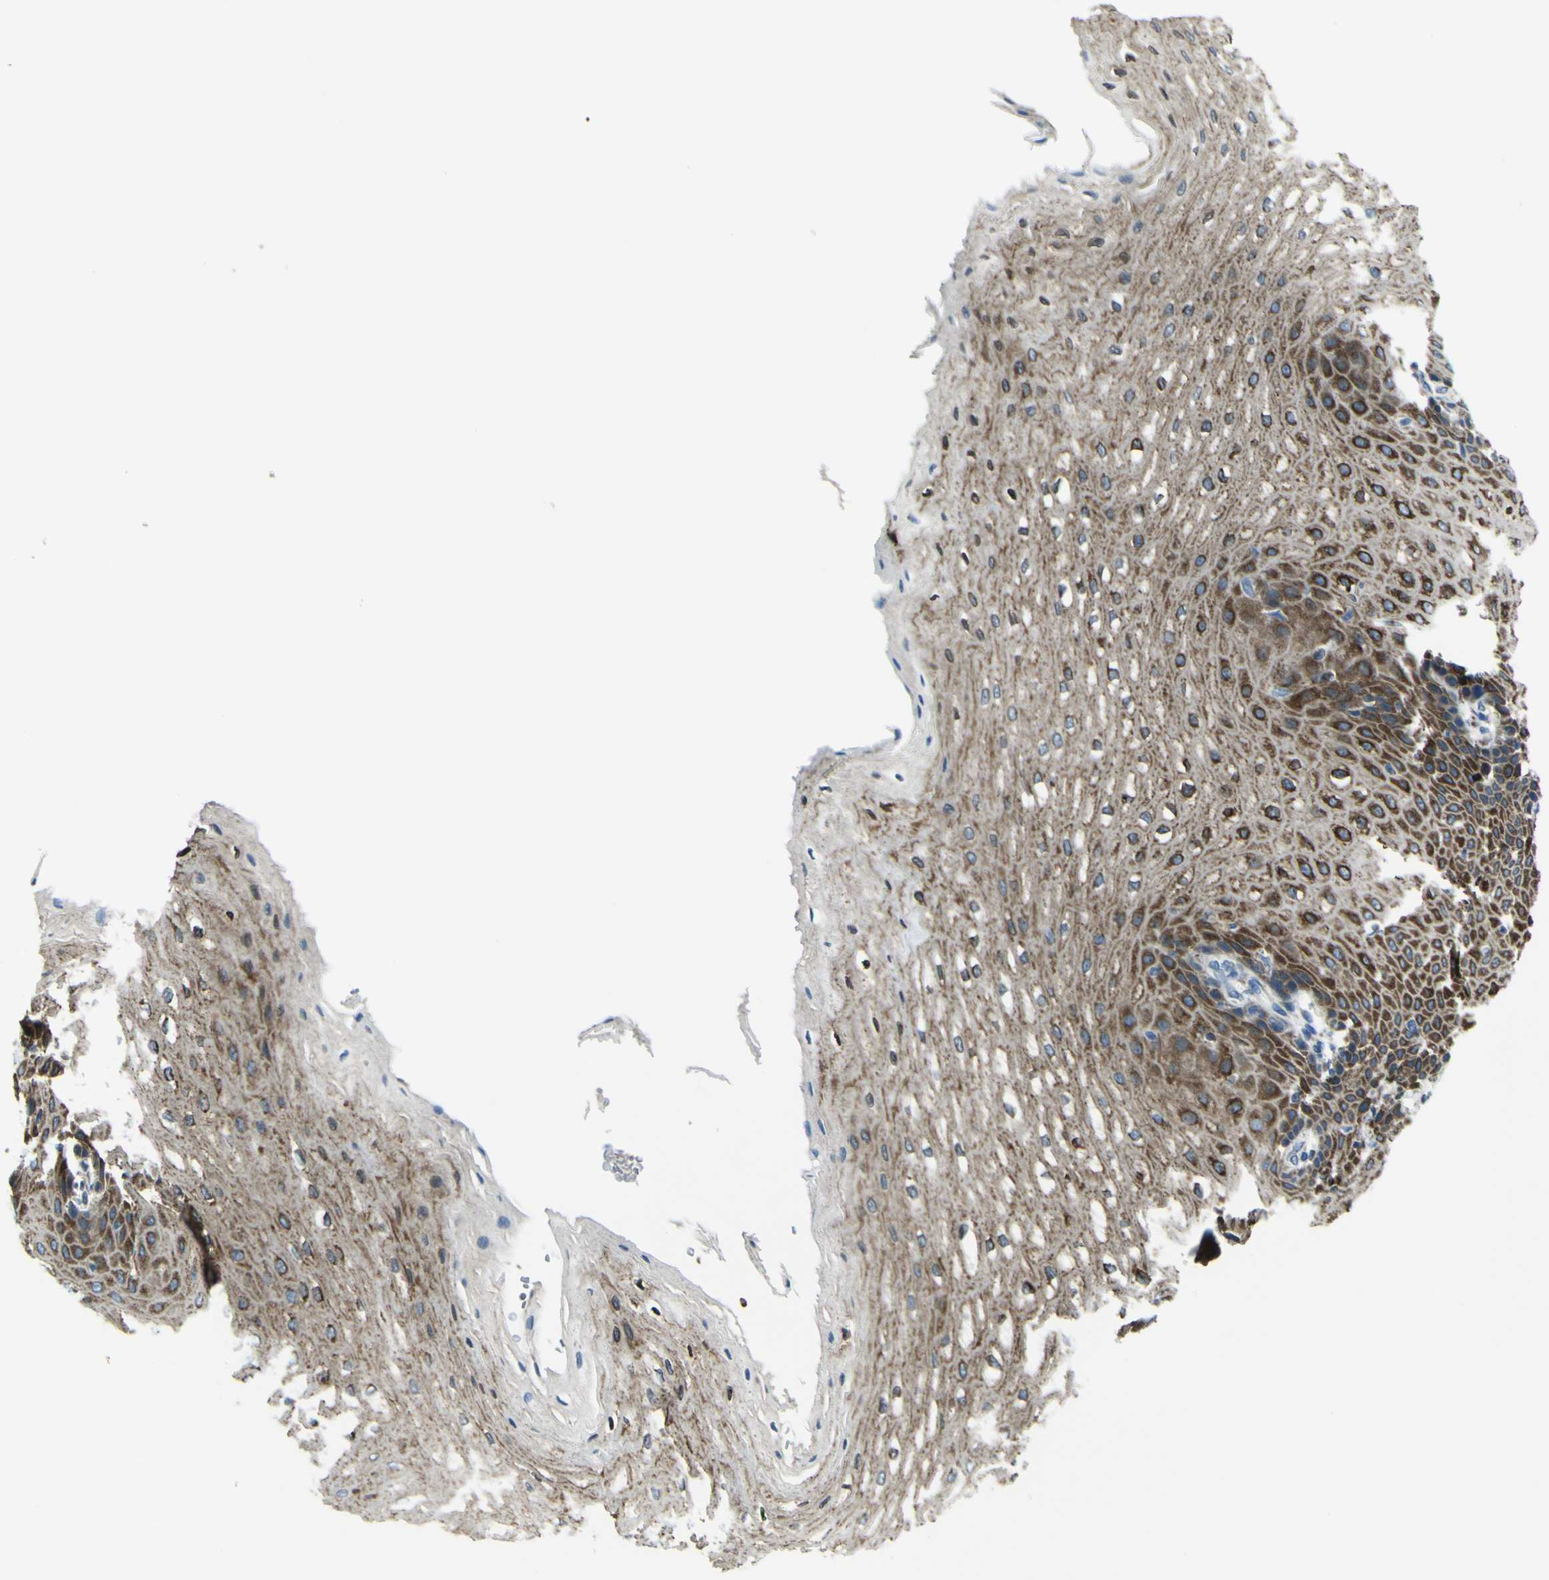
{"staining": {"intensity": "strong", "quantity": "25%-75%", "location": "cytoplasmic/membranous"}, "tissue": "esophagus", "cell_type": "Squamous epithelial cells", "image_type": "normal", "snomed": [{"axis": "morphology", "description": "Normal tissue, NOS"}, {"axis": "topography", "description": "Esophagus"}], "caption": "Normal esophagus shows strong cytoplasmic/membranous positivity in approximately 25%-75% of squamous epithelial cells, visualized by immunohistochemistry.", "gene": "STIM1", "patient": {"sex": "male", "age": 54}}